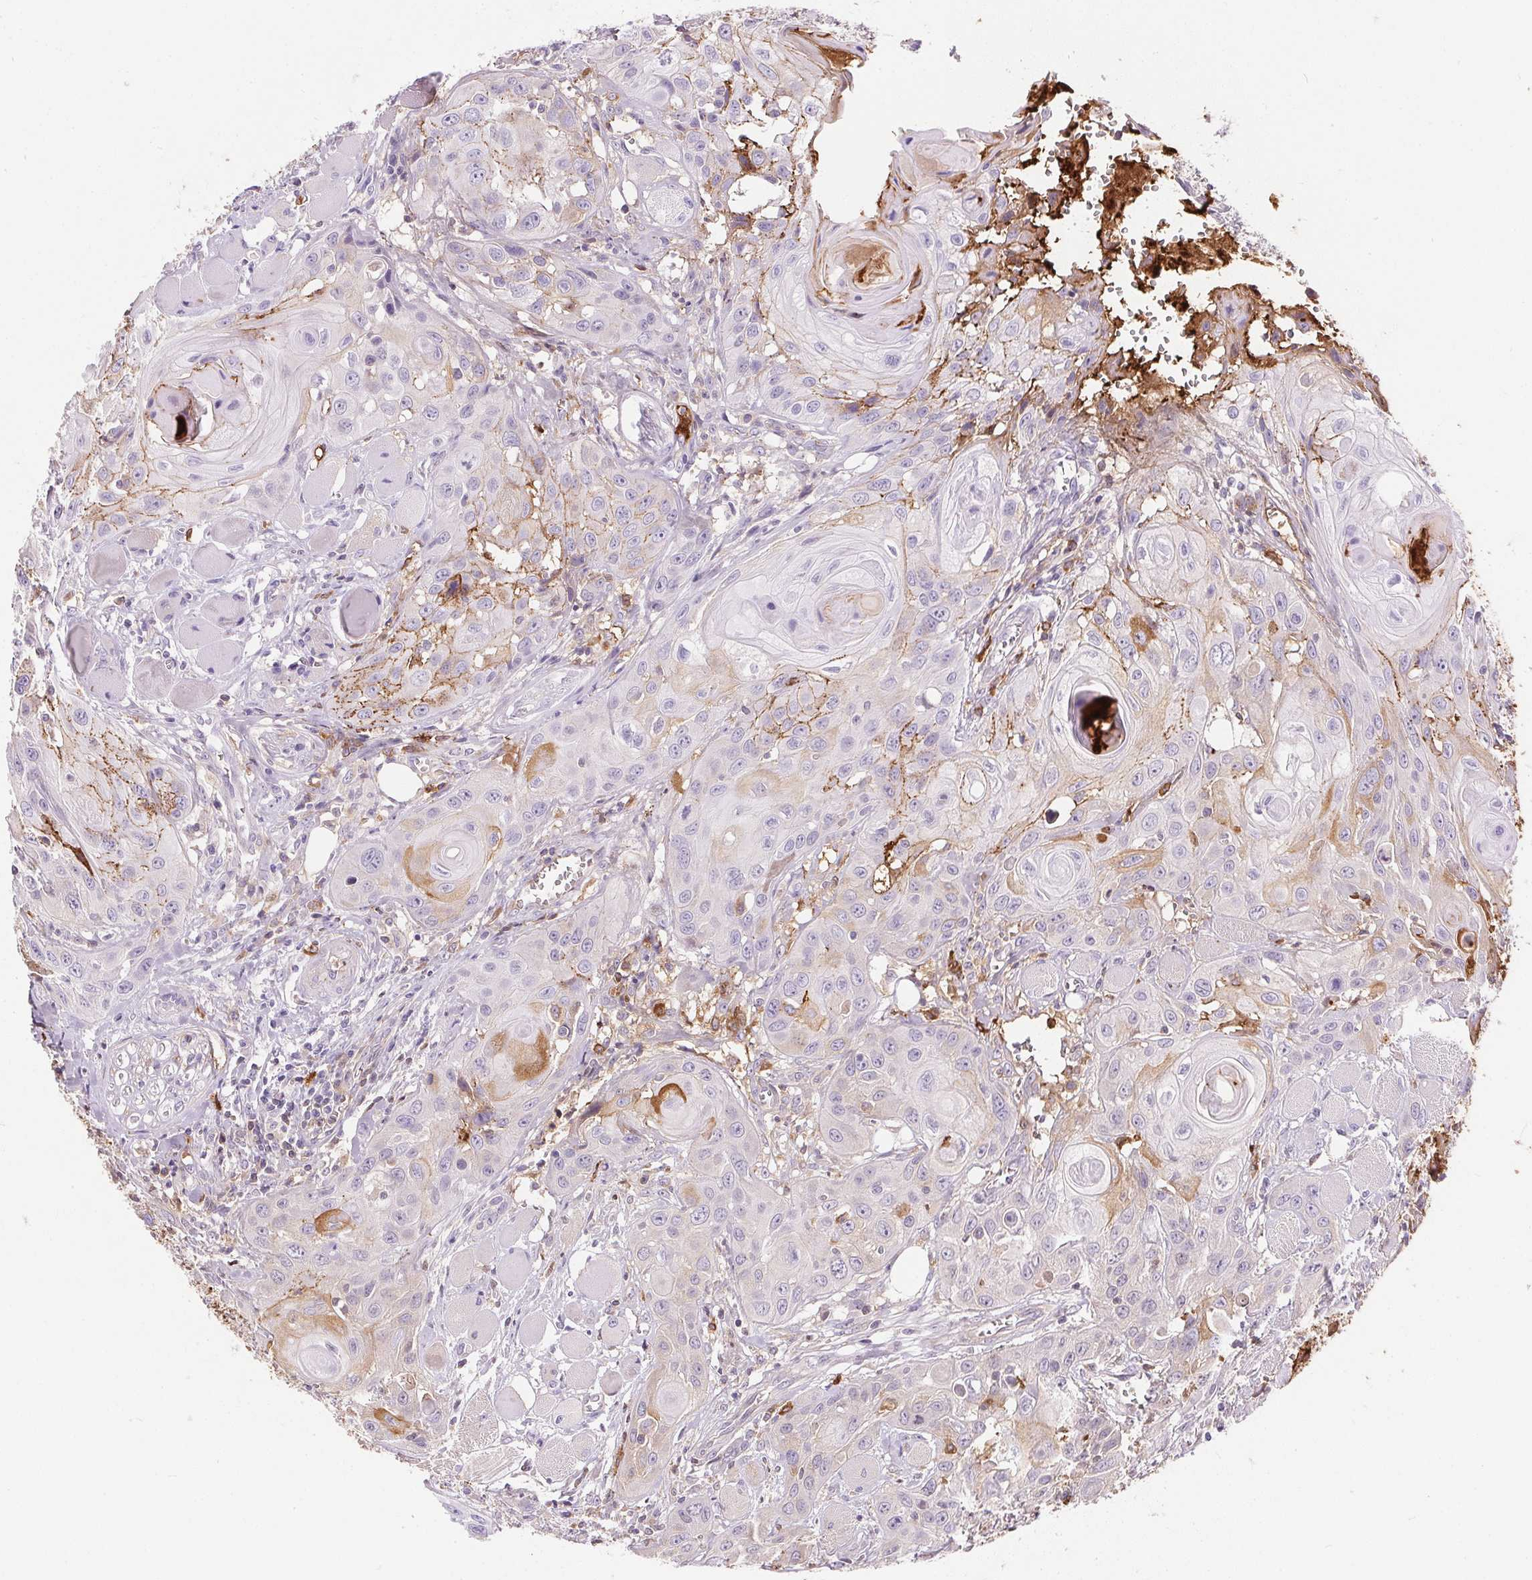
{"staining": {"intensity": "moderate", "quantity": "<25%", "location": "cytoplasmic/membranous"}, "tissue": "head and neck cancer", "cell_type": "Tumor cells", "image_type": "cancer", "snomed": [{"axis": "morphology", "description": "Squamous cell carcinoma, NOS"}, {"axis": "topography", "description": "Oral tissue"}, {"axis": "topography", "description": "Head-Neck"}], "caption": "Moderate cytoplasmic/membranous protein staining is present in about <25% of tumor cells in head and neck cancer (squamous cell carcinoma).", "gene": "ORM1", "patient": {"sex": "male", "age": 58}}